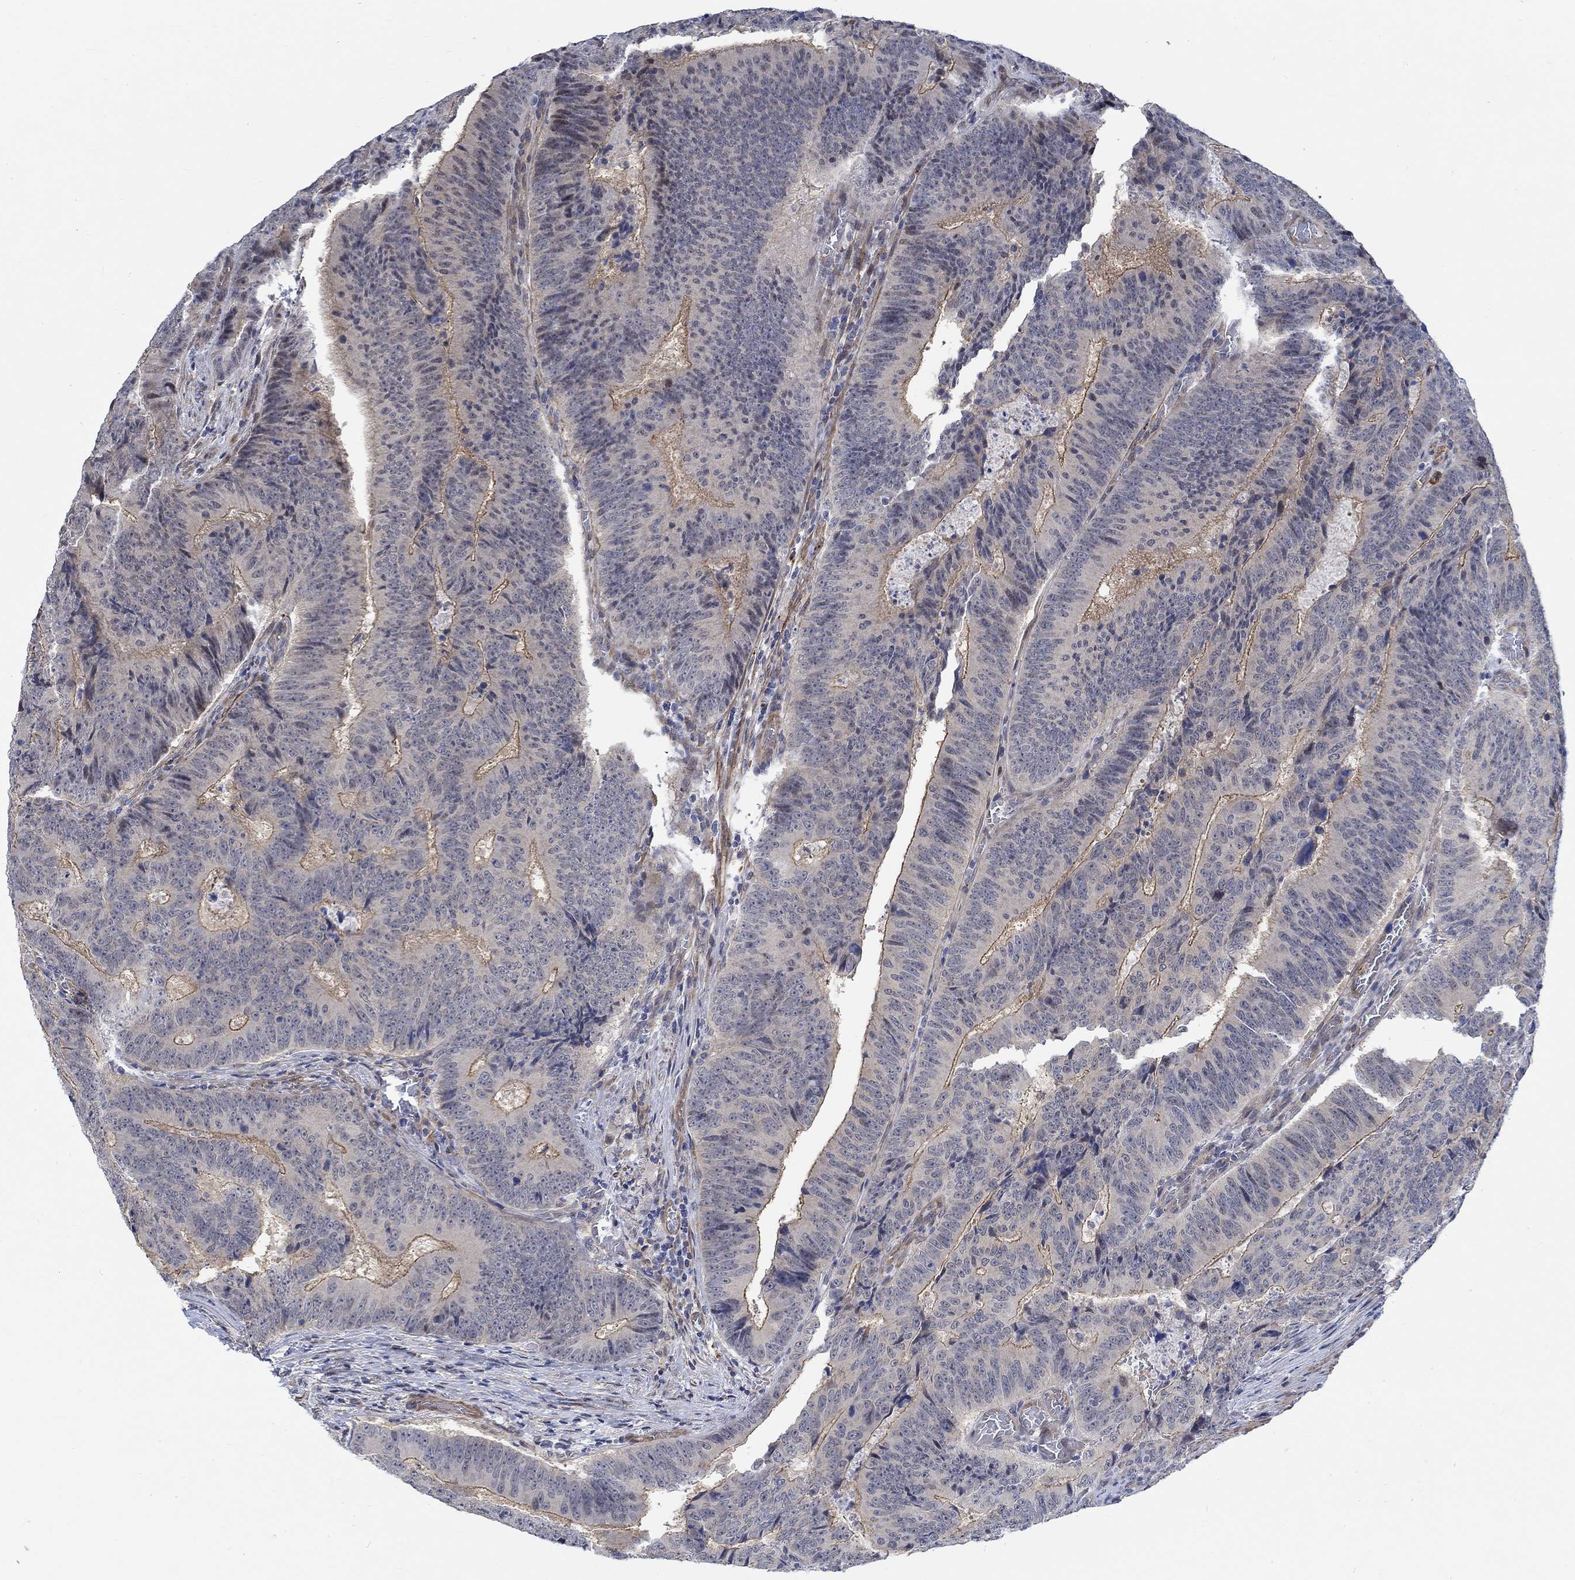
{"staining": {"intensity": "strong", "quantity": "<25%", "location": "cytoplasmic/membranous"}, "tissue": "colorectal cancer", "cell_type": "Tumor cells", "image_type": "cancer", "snomed": [{"axis": "morphology", "description": "Adenocarcinoma, NOS"}, {"axis": "topography", "description": "Colon"}], "caption": "A high-resolution histopathology image shows IHC staining of adenocarcinoma (colorectal), which reveals strong cytoplasmic/membranous positivity in approximately <25% of tumor cells.", "gene": "KCNH8", "patient": {"sex": "female", "age": 82}}